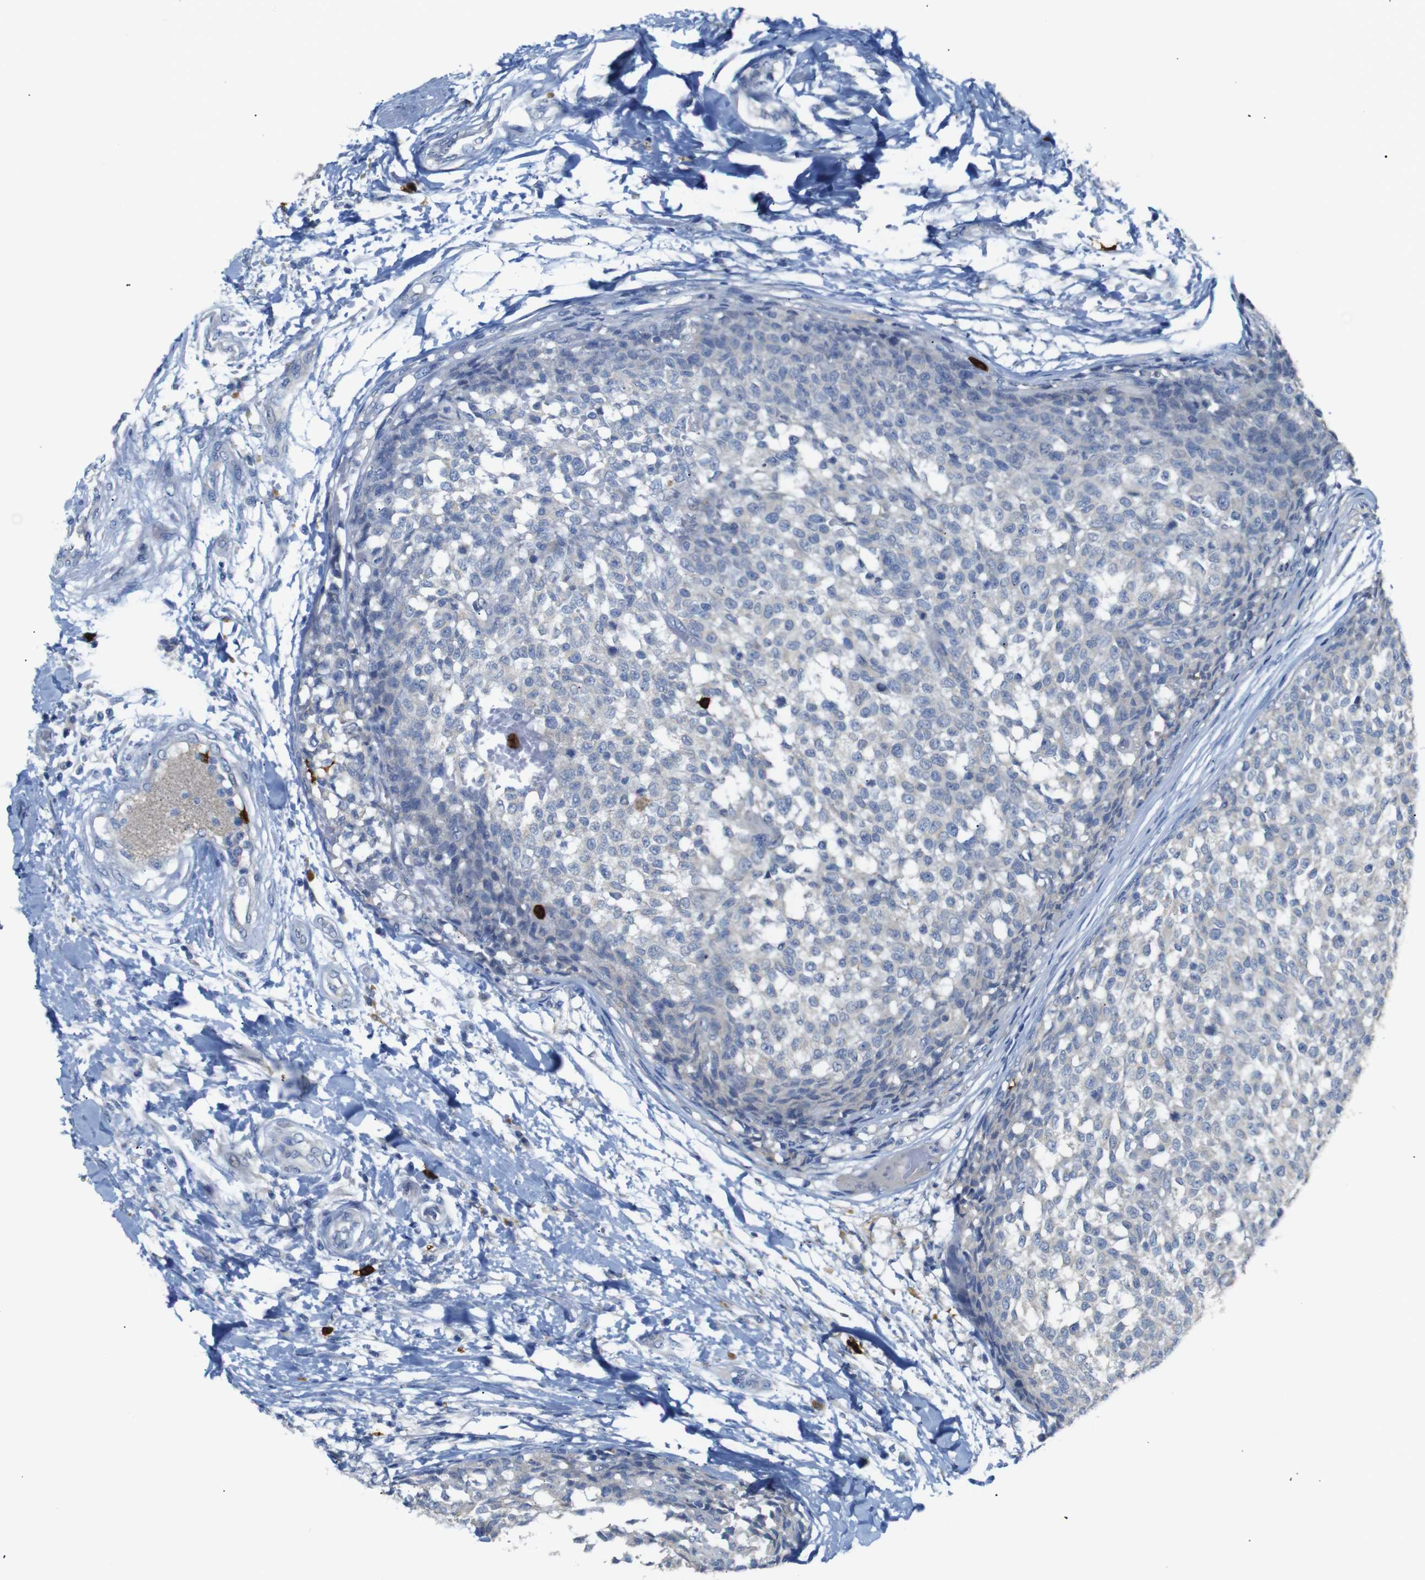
{"staining": {"intensity": "negative", "quantity": "none", "location": "none"}, "tissue": "testis cancer", "cell_type": "Tumor cells", "image_type": "cancer", "snomed": [{"axis": "morphology", "description": "Seminoma, NOS"}, {"axis": "topography", "description": "Testis"}], "caption": "IHC micrograph of human testis cancer stained for a protein (brown), which reveals no expression in tumor cells. (Brightfield microscopy of DAB (3,3'-diaminobenzidine) immunohistochemistry (IHC) at high magnification).", "gene": "ALOX15", "patient": {"sex": "male", "age": 59}}